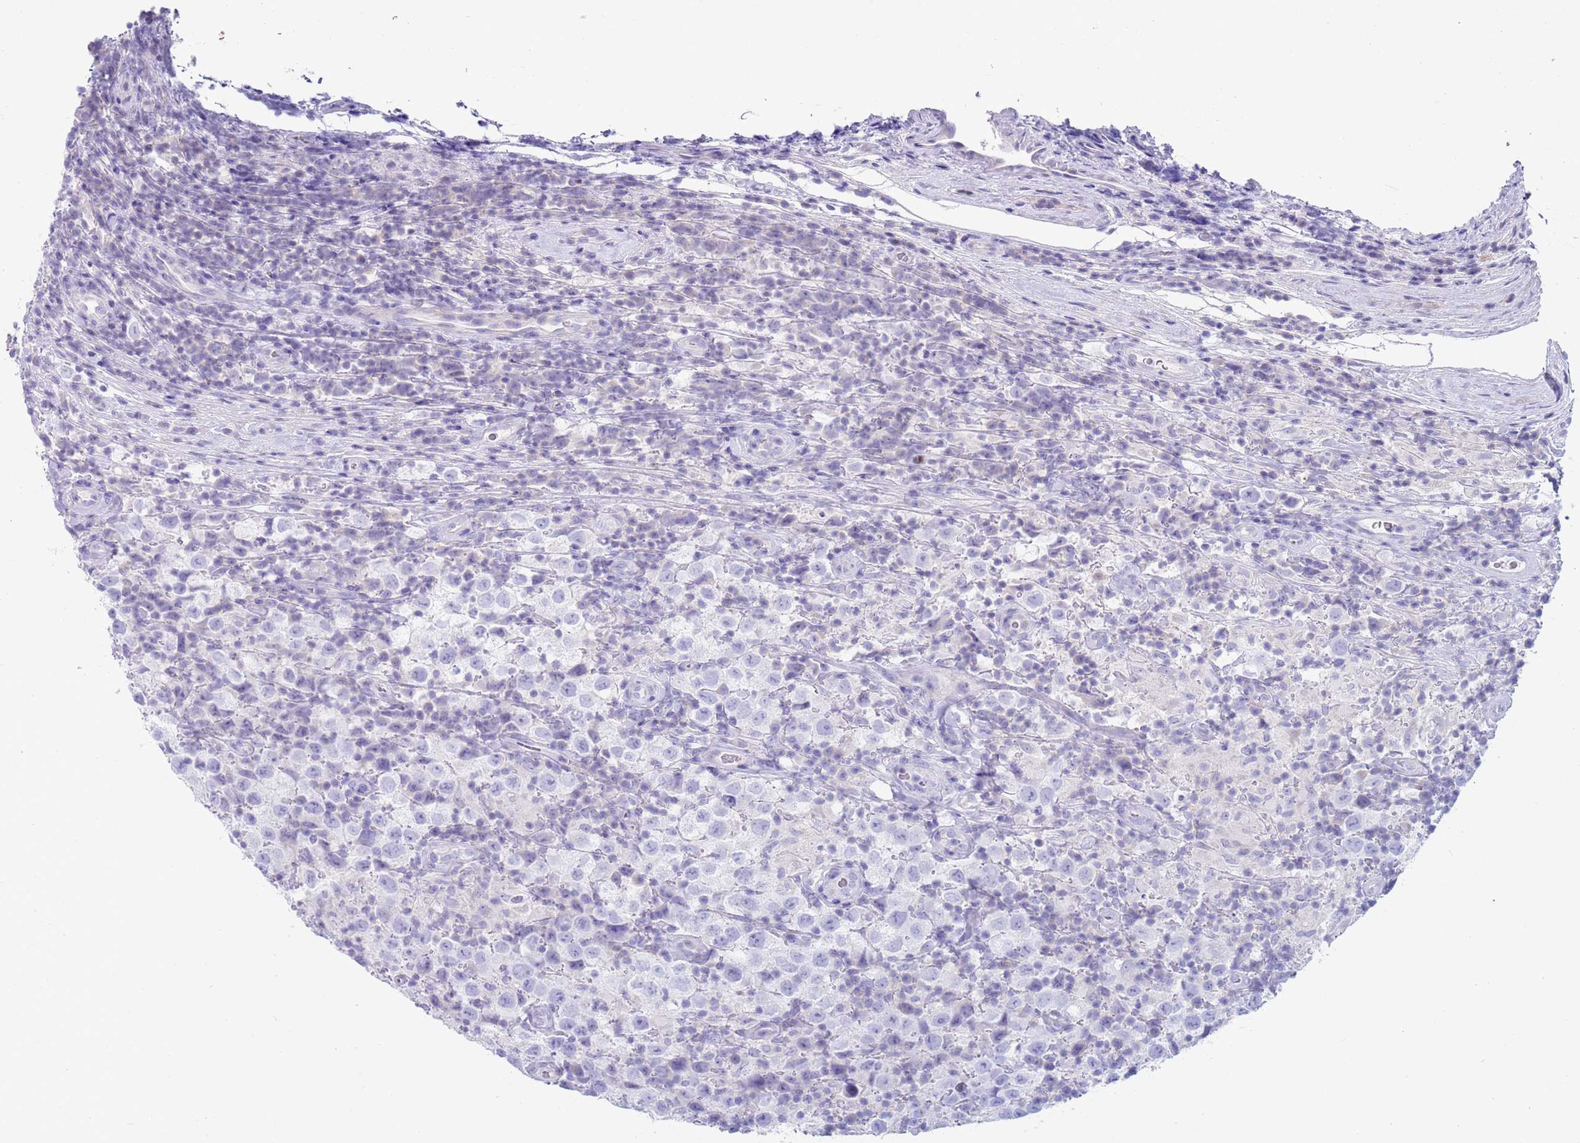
{"staining": {"intensity": "negative", "quantity": "none", "location": "none"}, "tissue": "testis cancer", "cell_type": "Tumor cells", "image_type": "cancer", "snomed": [{"axis": "morphology", "description": "Seminoma, NOS"}, {"axis": "morphology", "description": "Carcinoma, Embryonal, NOS"}, {"axis": "topography", "description": "Testis"}], "caption": "Photomicrograph shows no protein staining in tumor cells of embryonal carcinoma (testis) tissue. Nuclei are stained in blue.", "gene": "CPXM2", "patient": {"sex": "male", "age": 41}}